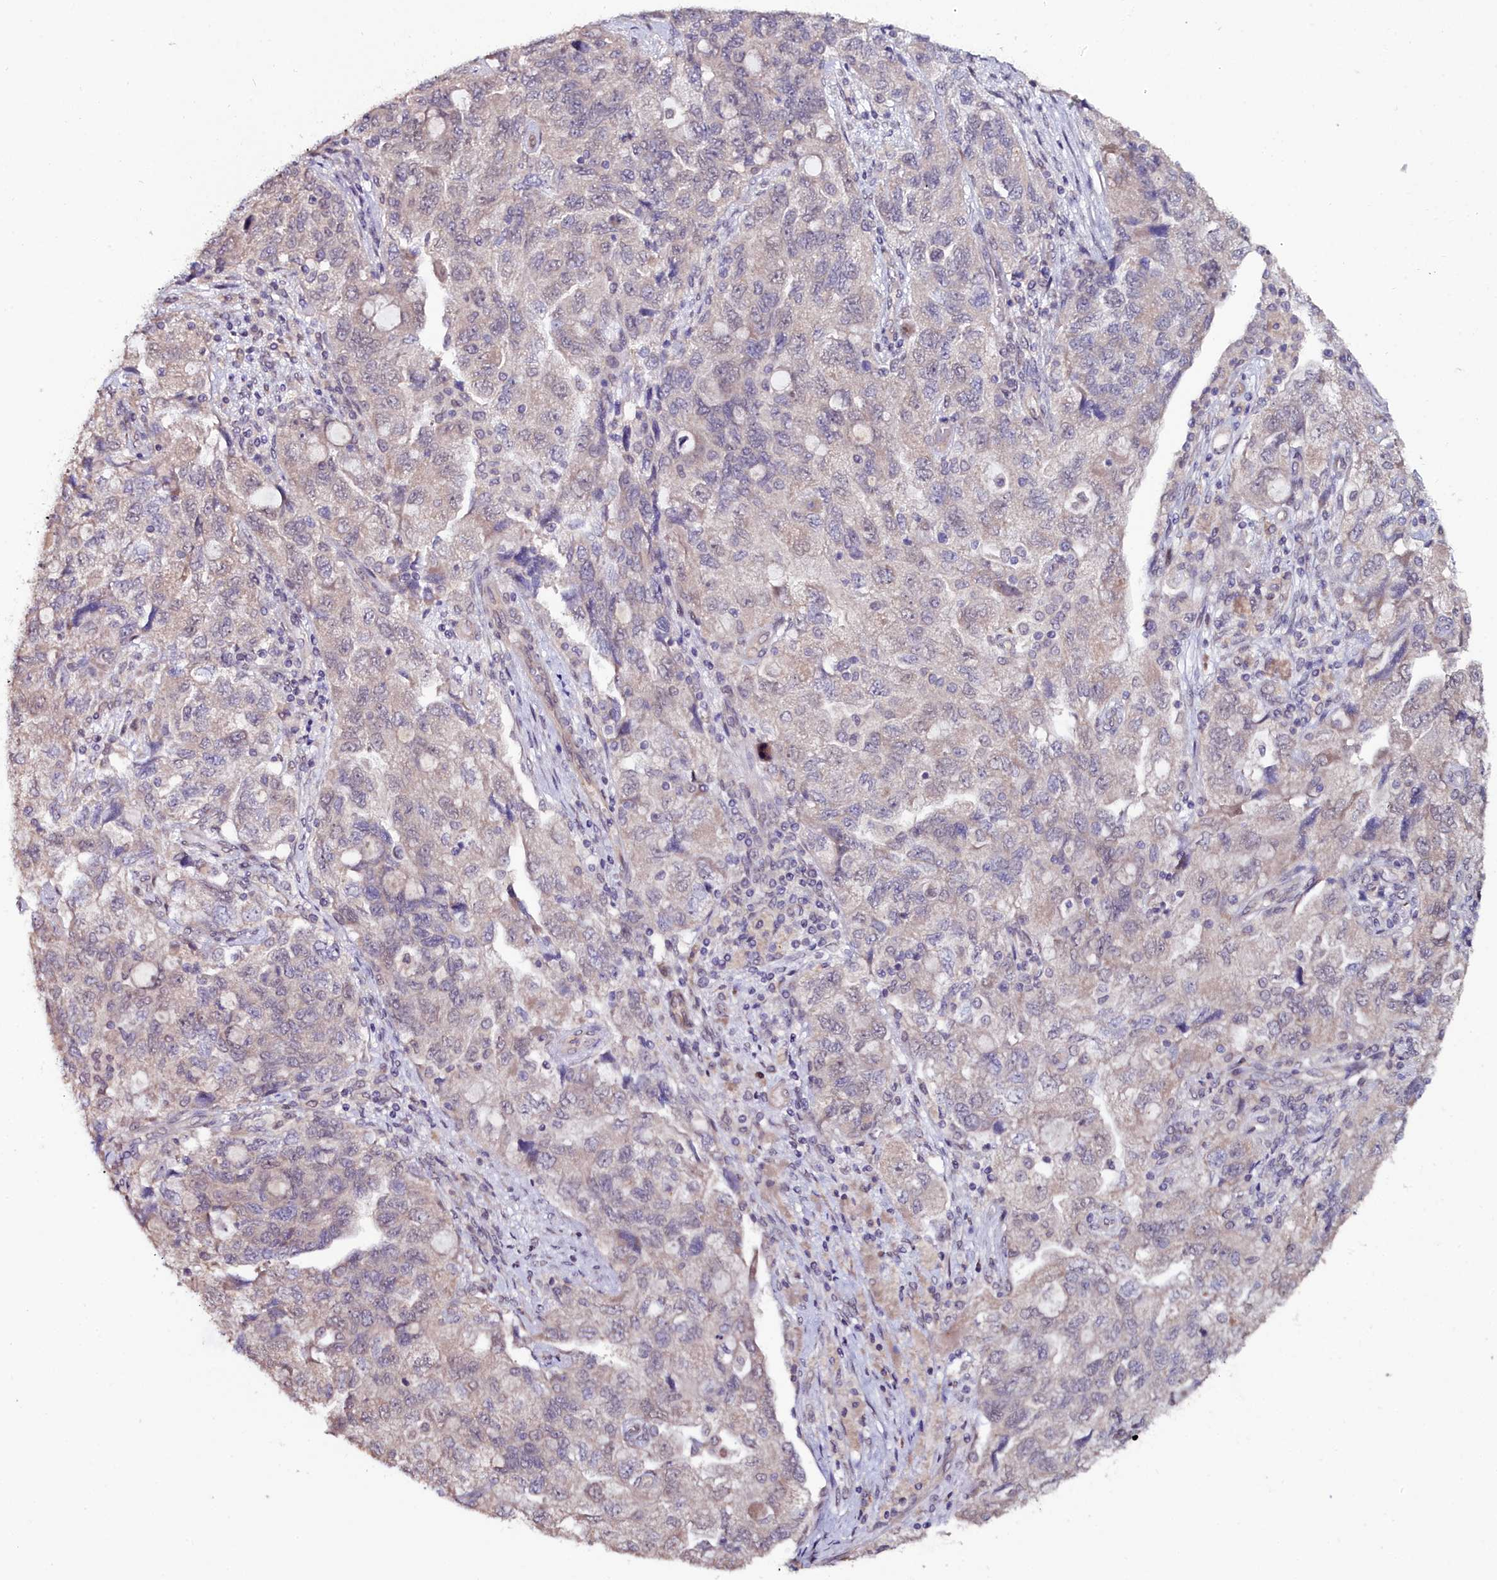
{"staining": {"intensity": "weak", "quantity": "<25%", "location": "cytoplasmic/membranous,nuclear"}, "tissue": "ovarian cancer", "cell_type": "Tumor cells", "image_type": "cancer", "snomed": [{"axis": "morphology", "description": "Carcinoma, NOS"}, {"axis": "morphology", "description": "Cystadenocarcinoma, serous, NOS"}, {"axis": "topography", "description": "Ovary"}], "caption": "DAB immunohistochemical staining of human ovarian cancer (serous cystadenocarcinoma) shows no significant positivity in tumor cells.", "gene": "C4orf19", "patient": {"sex": "female", "age": 69}}